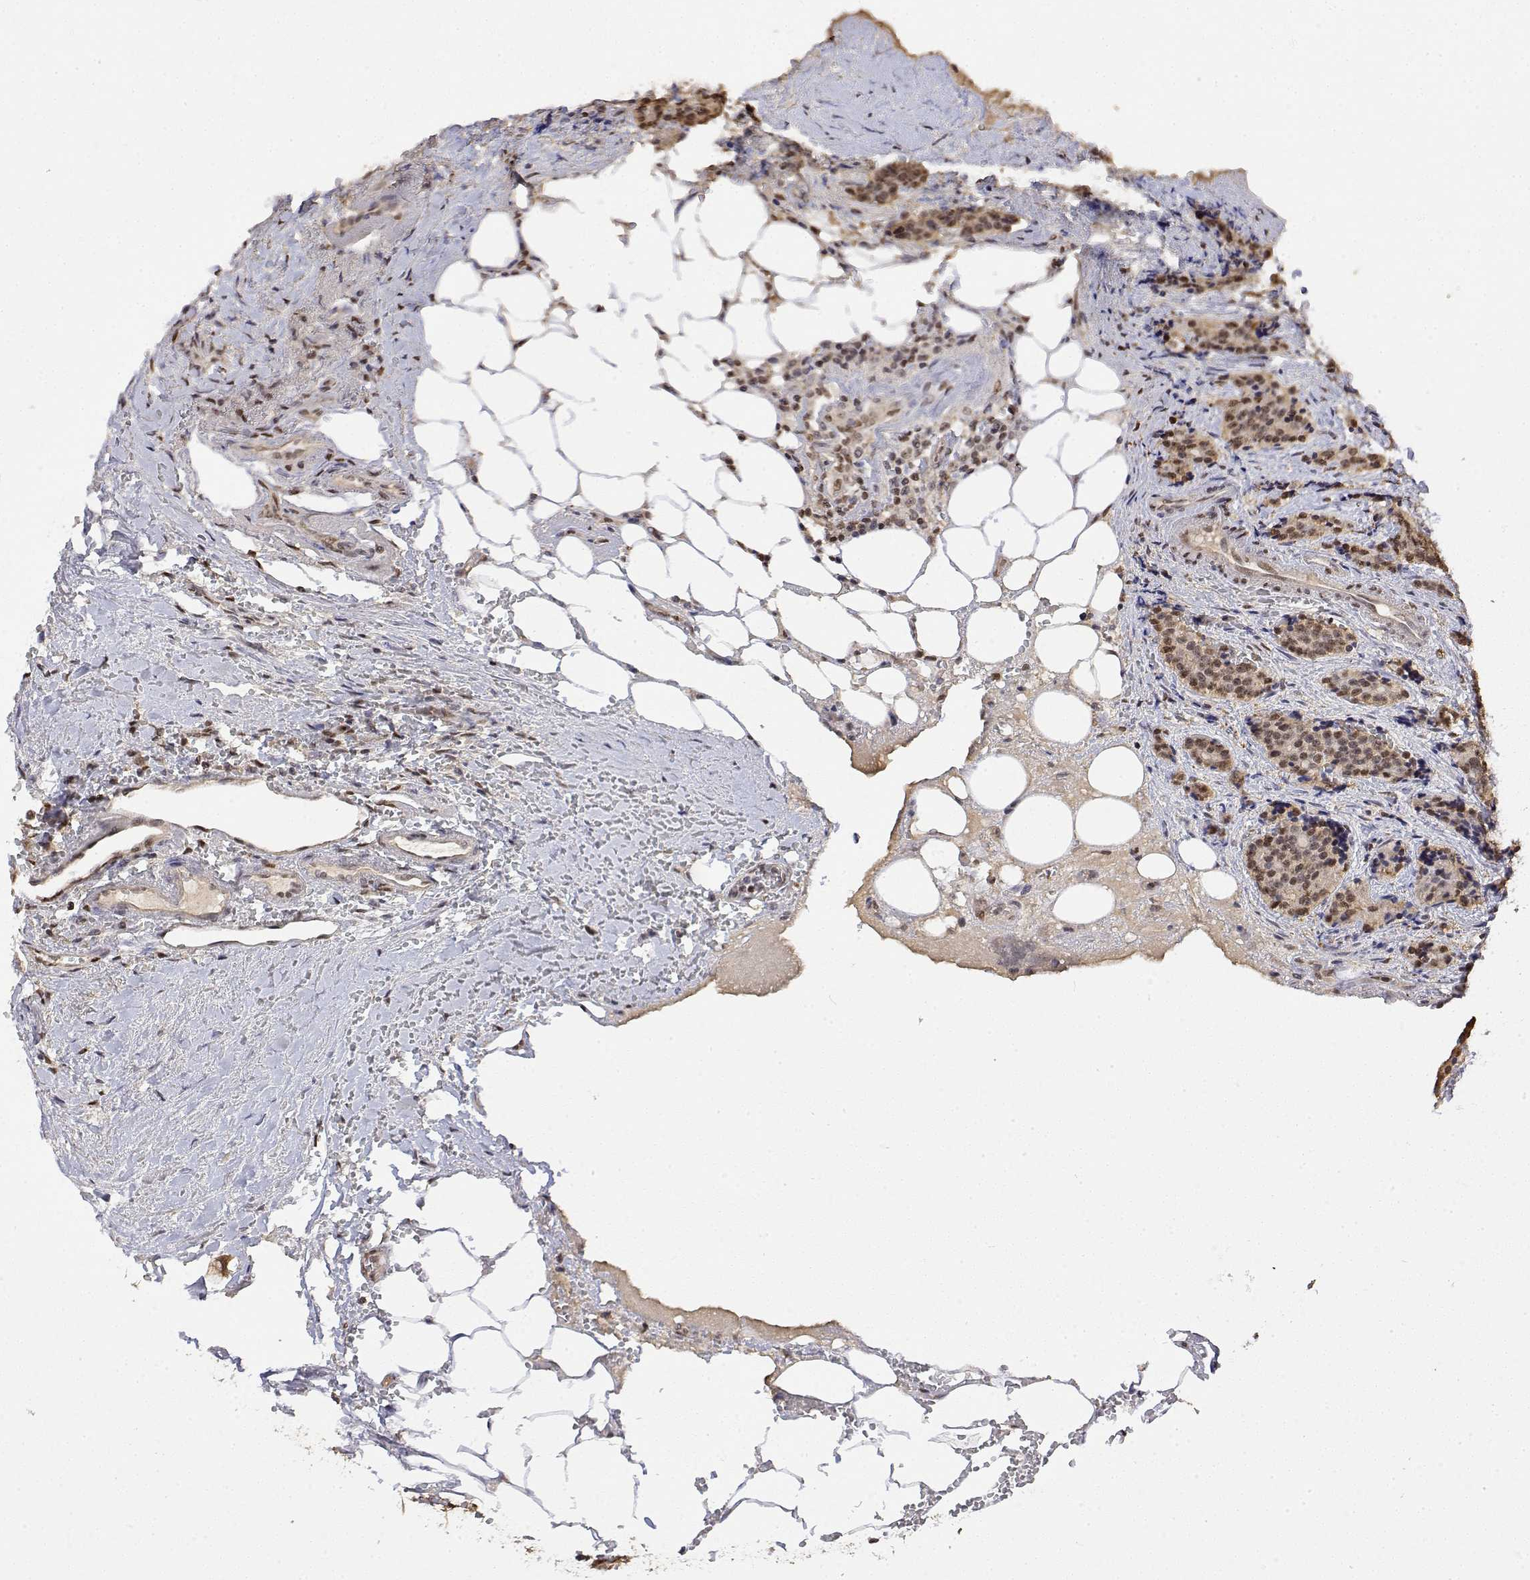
{"staining": {"intensity": "moderate", "quantity": ">75%", "location": "nuclear"}, "tissue": "carcinoid", "cell_type": "Tumor cells", "image_type": "cancer", "snomed": [{"axis": "morphology", "description": "Carcinoid, malignant, NOS"}, {"axis": "topography", "description": "Small intestine"}], "caption": "Malignant carcinoid tissue demonstrates moderate nuclear expression in about >75% of tumor cells The protein is shown in brown color, while the nuclei are stained blue.", "gene": "TPI1", "patient": {"sex": "female", "age": 73}}